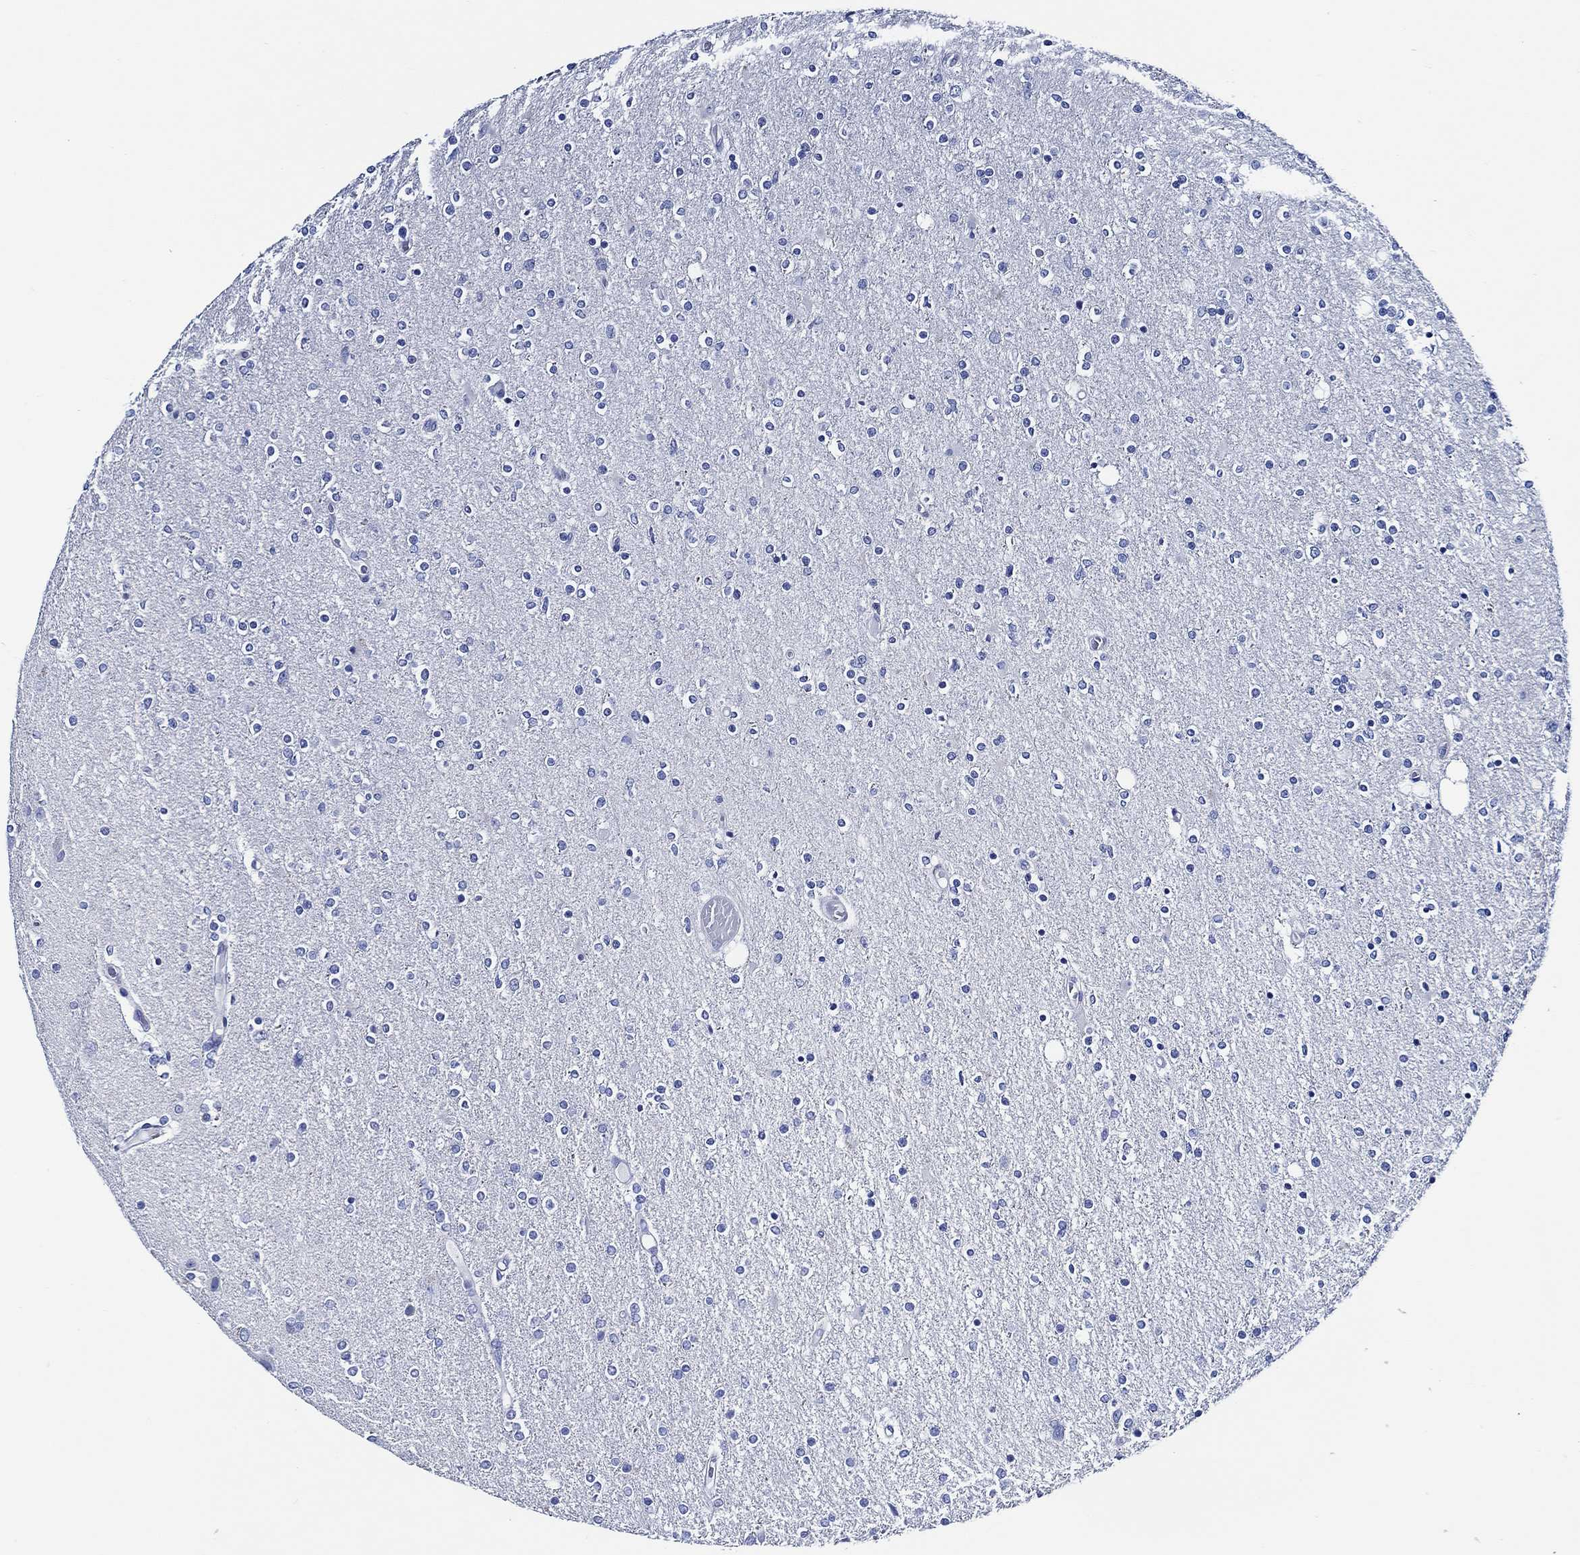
{"staining": {"intensity": "negative", "quantity": "none", "location": "none"}, "tissue": "glioma", "cell_type": "Tumor cells", "image_type": "cancer", "snomed": [{"axis": "morphology", "description": "Glioma, malignant, High grade"}, {"axis": "topography", "description": "Cerebral cortex"}], "caption": "Malignant glioma (high-grade) was stained to show a protein in brown. There is no significant expression in tumor cells.", "gene": "WDR62", "patient": {"sex": "male", "age": 70}}